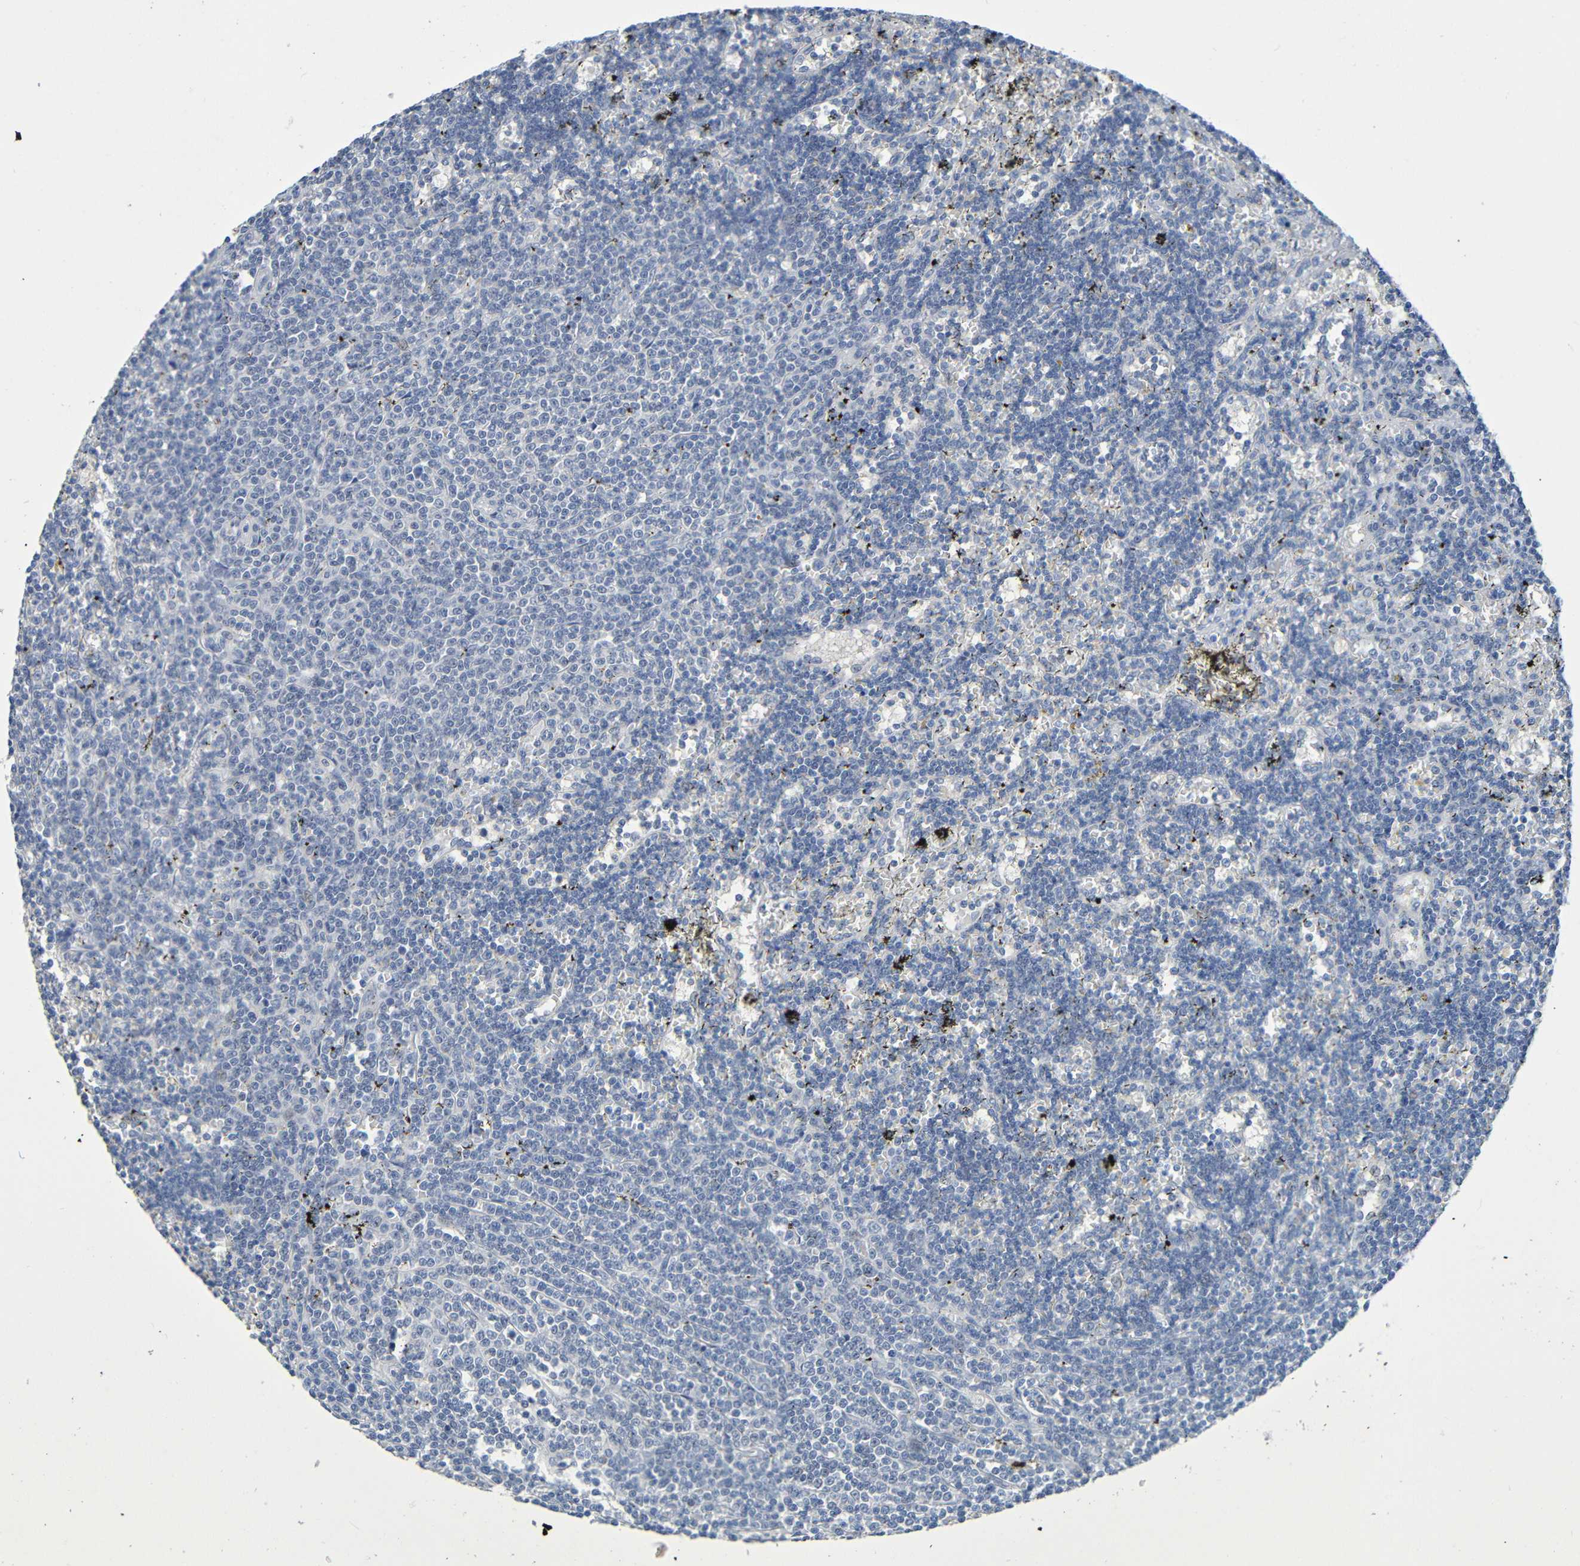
{"staining": {"intensity": "negative", "quantity": "none", "location": "none"}, "tissue": "lymphoma", "cell_type": "Tumor cells", "image_type": "cancer", "snomed": [{"axis": "morphology", "description": "Malignant lymphoma, non-Hodgkin's type, Low grade"}, {"axis": "topography", "description": "Spleen"}], "caption": "This photomicrograph is of low-grade malignant lymphoma, non-Hodgkin's type stained with immunohistochemistry (IHC) to label a protein in brown with the nuclei are counter-stained blue. There is no staining in tumor cells. Nuclei are stained in blue.", "gene": "IL10", "patient": {"sex": "male", "age": 60}}